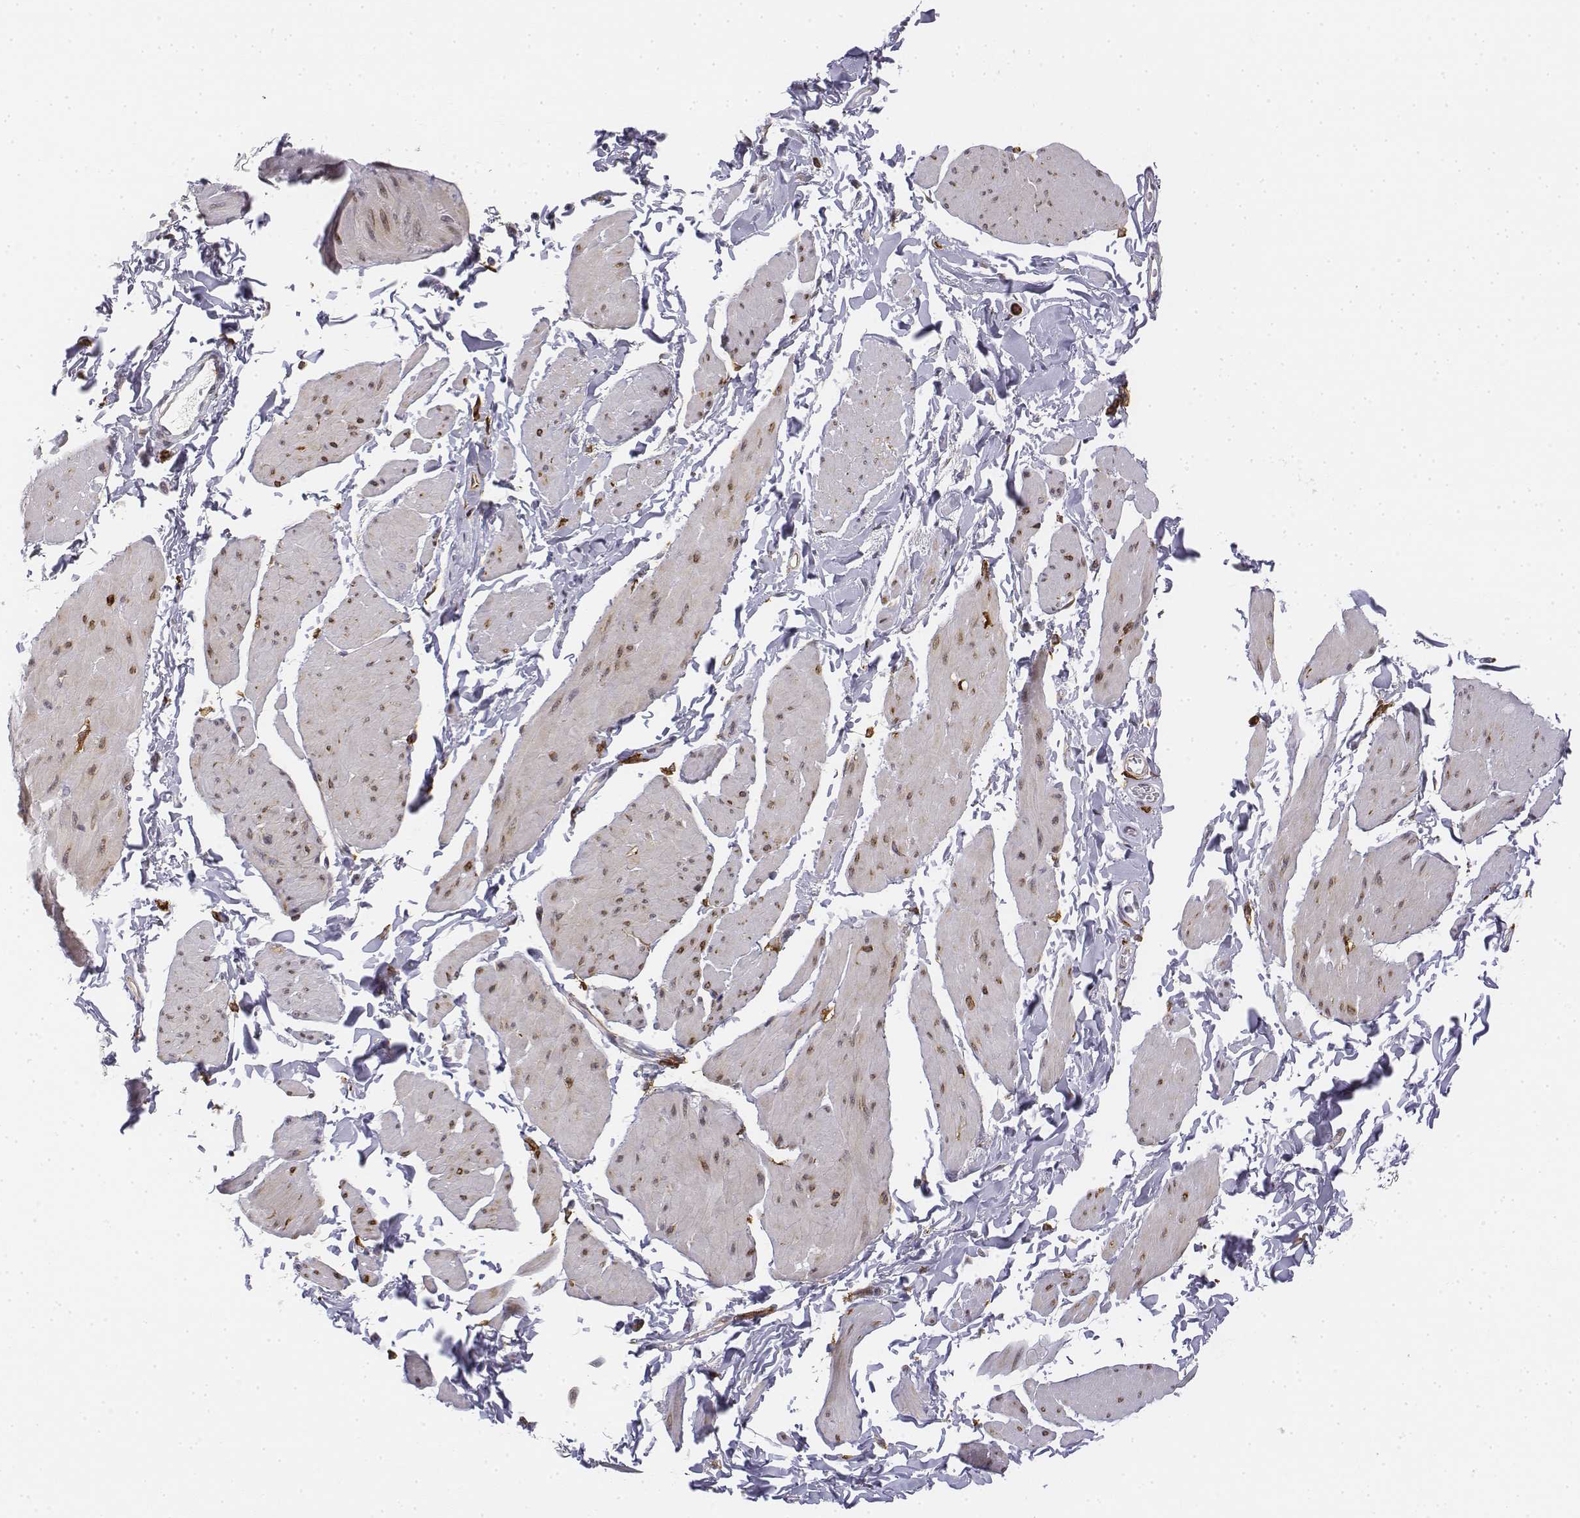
{"staining": {"intensity": "moderate", "quantity": "25%-75%", "location": "cytoplasmic/membranous"}, "tissue": "smooth muscle", "cell_type": "Smooth muscle cells", "image_type": "normal", "snomed": [{"axis": "morphology", "description": "Normal tissue, NOS"}, {"axis": "topography", "description": "Adipose tissue"}, {"axis": "topography", "description": "Smooth muscle"}, {"axis": "topography", "description": "Peripheral nerve tissue"}], "caption": "High-magnification brightfield microscopy of normal smooth muscle stained with DAB (brown) and counterstained with hematoxylin (blue). smooth muscle cells exhibit moderate cytoplasmic/membranous positivity is appreciated in approximately25%-75% of cells. The staining is performed using DAB (3,3'-diaminobenzidine) brown chromogen to label protein expression. The nuclei are counter-stained blue using hematoxylin.", "gene": "CD14", "patient": {"sex": "male", "age": 83}}